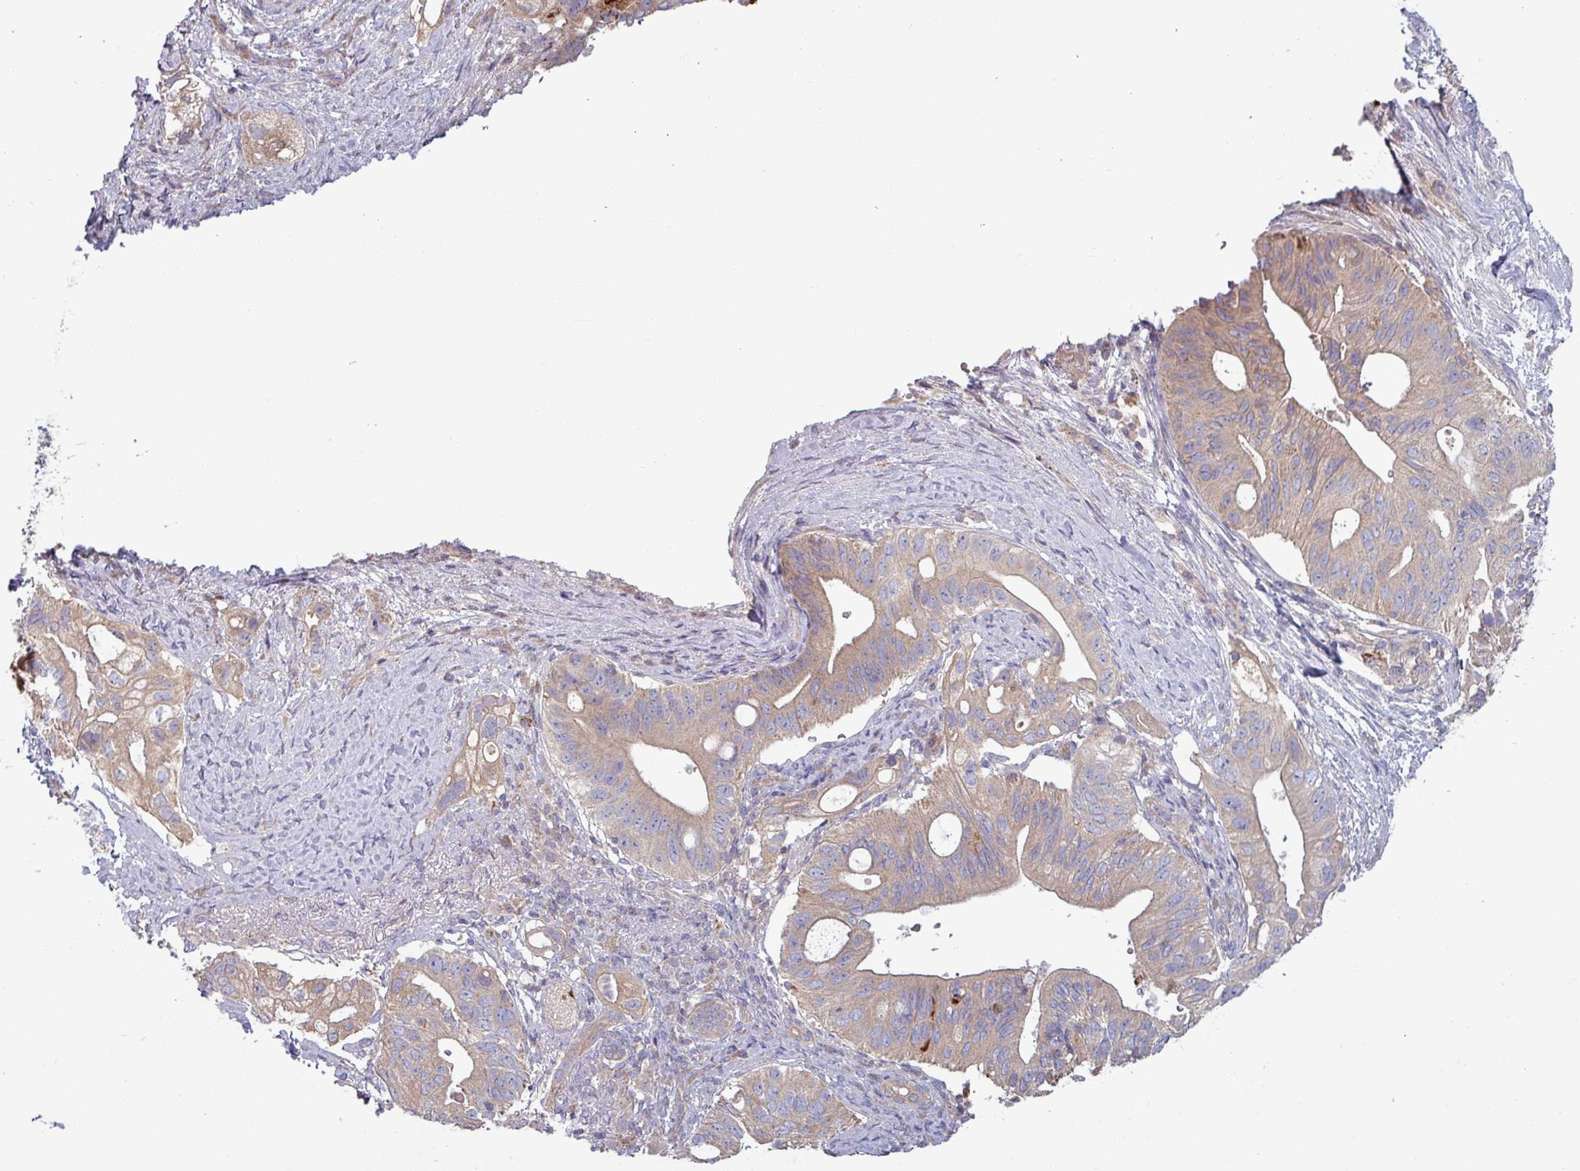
{"staining": {"intensity": "weak", "quantity": ">75%", "location": "cytoplasmic/membranous"}, "tissue": "pancreatic cancer", "cell_type": "Tumor cells", "image_type": "cancer", "snomed": [{"axis": "morphology", "description": "Adenocarcinoma, NOS"}, {"axis": "topography", "description": "Pancreas"}], "caption": "Pancreatic cancer (adenocarcinoma) stained for a protein exhibits weak cytoplasmic/membranous positivity in tumor cells. (Stains: DAB in brown, nuclei in blue, Microscopy: brightfield microscopy at high magnification).", "gene": "PLIN2", "patient": {"sex": "female", "age": 72}}